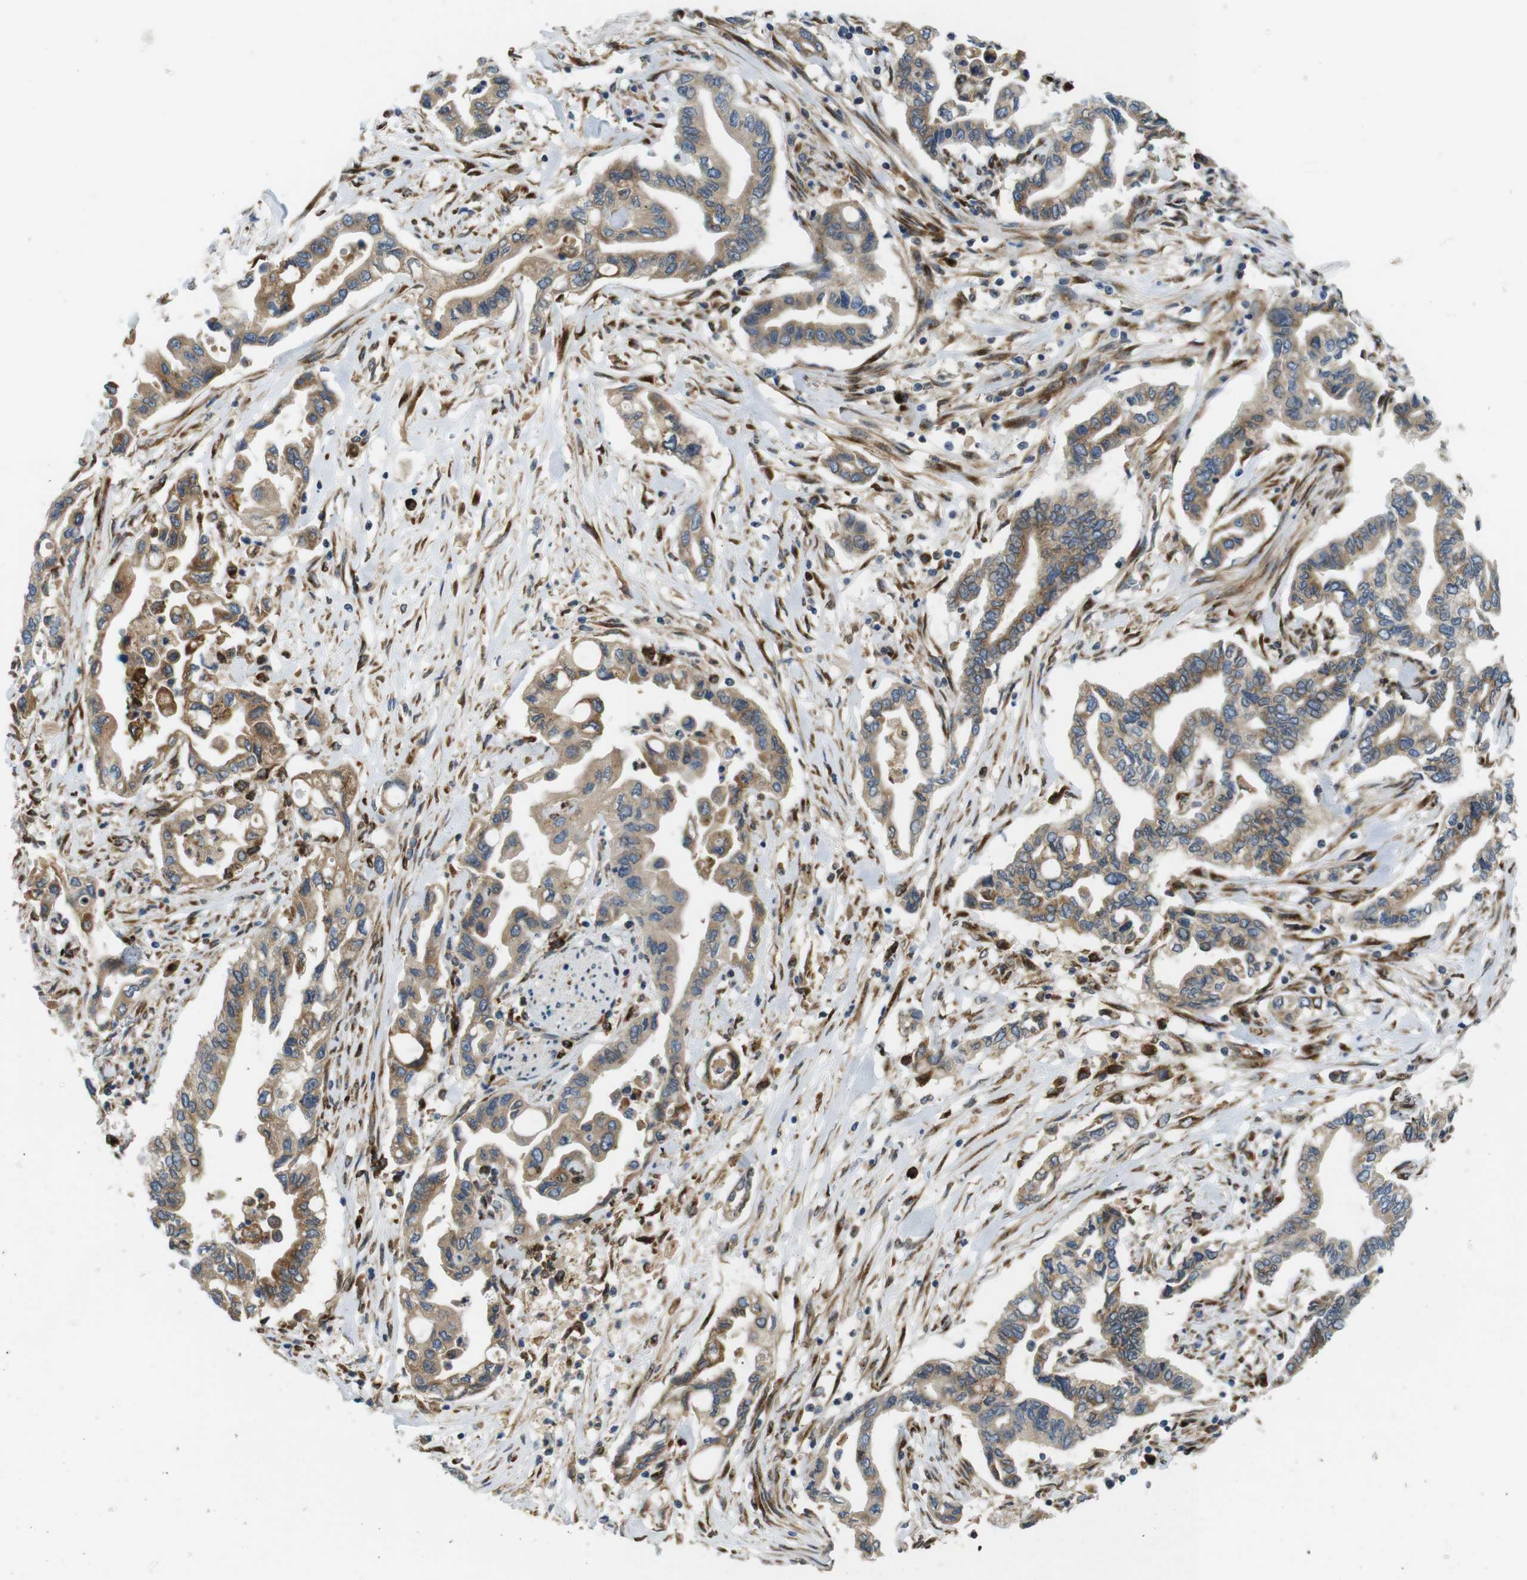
{"staining": {"intensity": "moderate", "quantity": ">75%", "location": "cytoplasmic/membranous"}, "tissue": "pancreatic cancer", "cell_type": "Tumor cells", "image_type": "cancer", "snomed": [{"axis": "morphology", "description": "Adenocarcinoma, NOS"}, {"axis": "topography", "description": "Pancreas"}], "caption": "Moderate cytoplasmic/membranous expression is identified in approximately >75% of tumor cells in adenocarcinoma (pancreatic). Nuclei are stained in blue.", "gene": "TMEM143", "patient": {"sex": "female", "age": 57}}